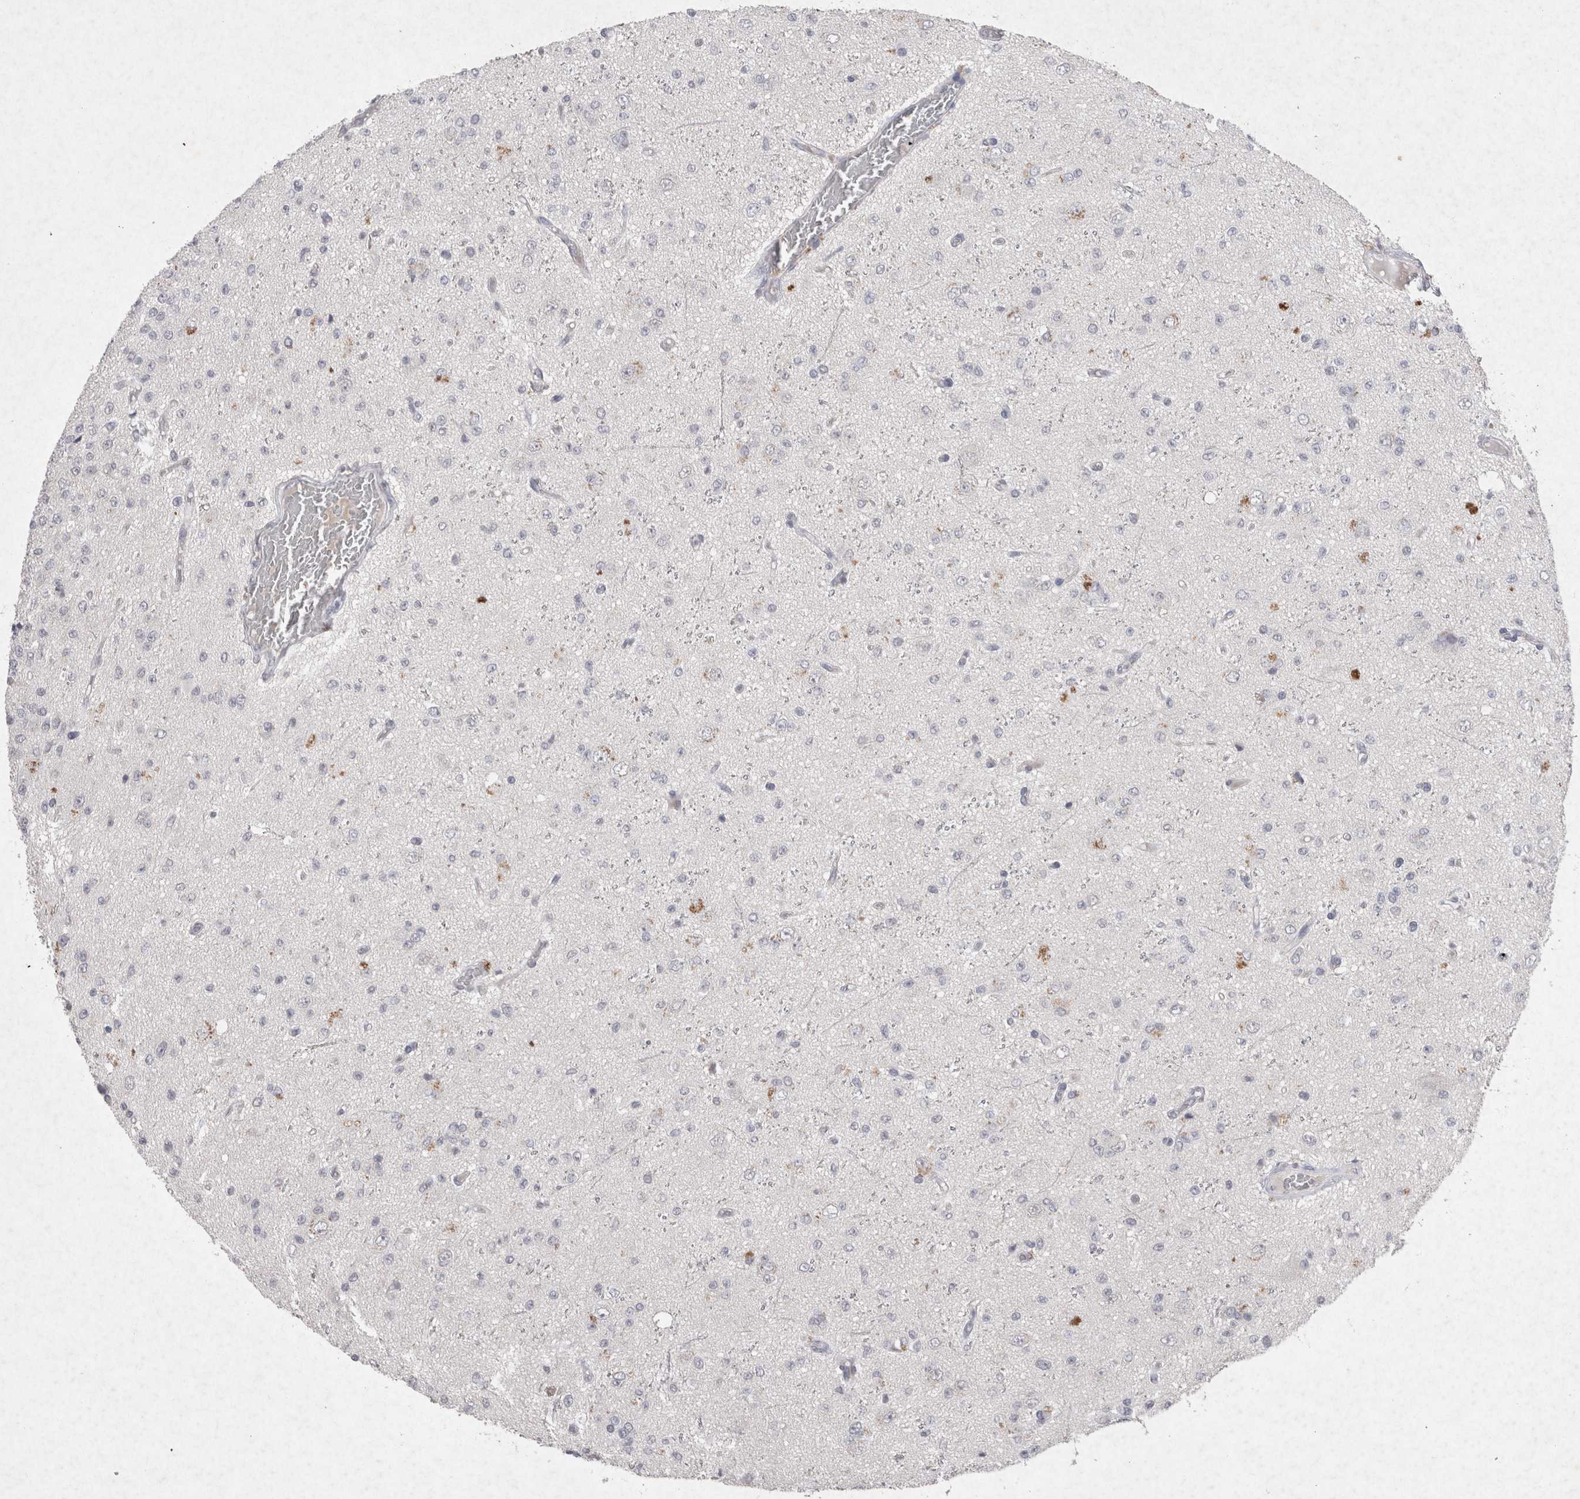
{"staining": {"intensity": "negative", "quantity": "none", "location": "none"}, "tissue": "glioma", "cell_type": "Tumor cells", "image_type": "cancer", "snomed": [{"axis": "morphology", "description": "Glioma, malignant, High grade"}, {"axis": "topography", "description": "pancreas cauda"}], "caption": "A photomicrograph of human malignant glioma (high-grade) is negative for staining in tumor cells.", "gene": "LYVE1", "patient": {"sex": "male", "age": 60}}